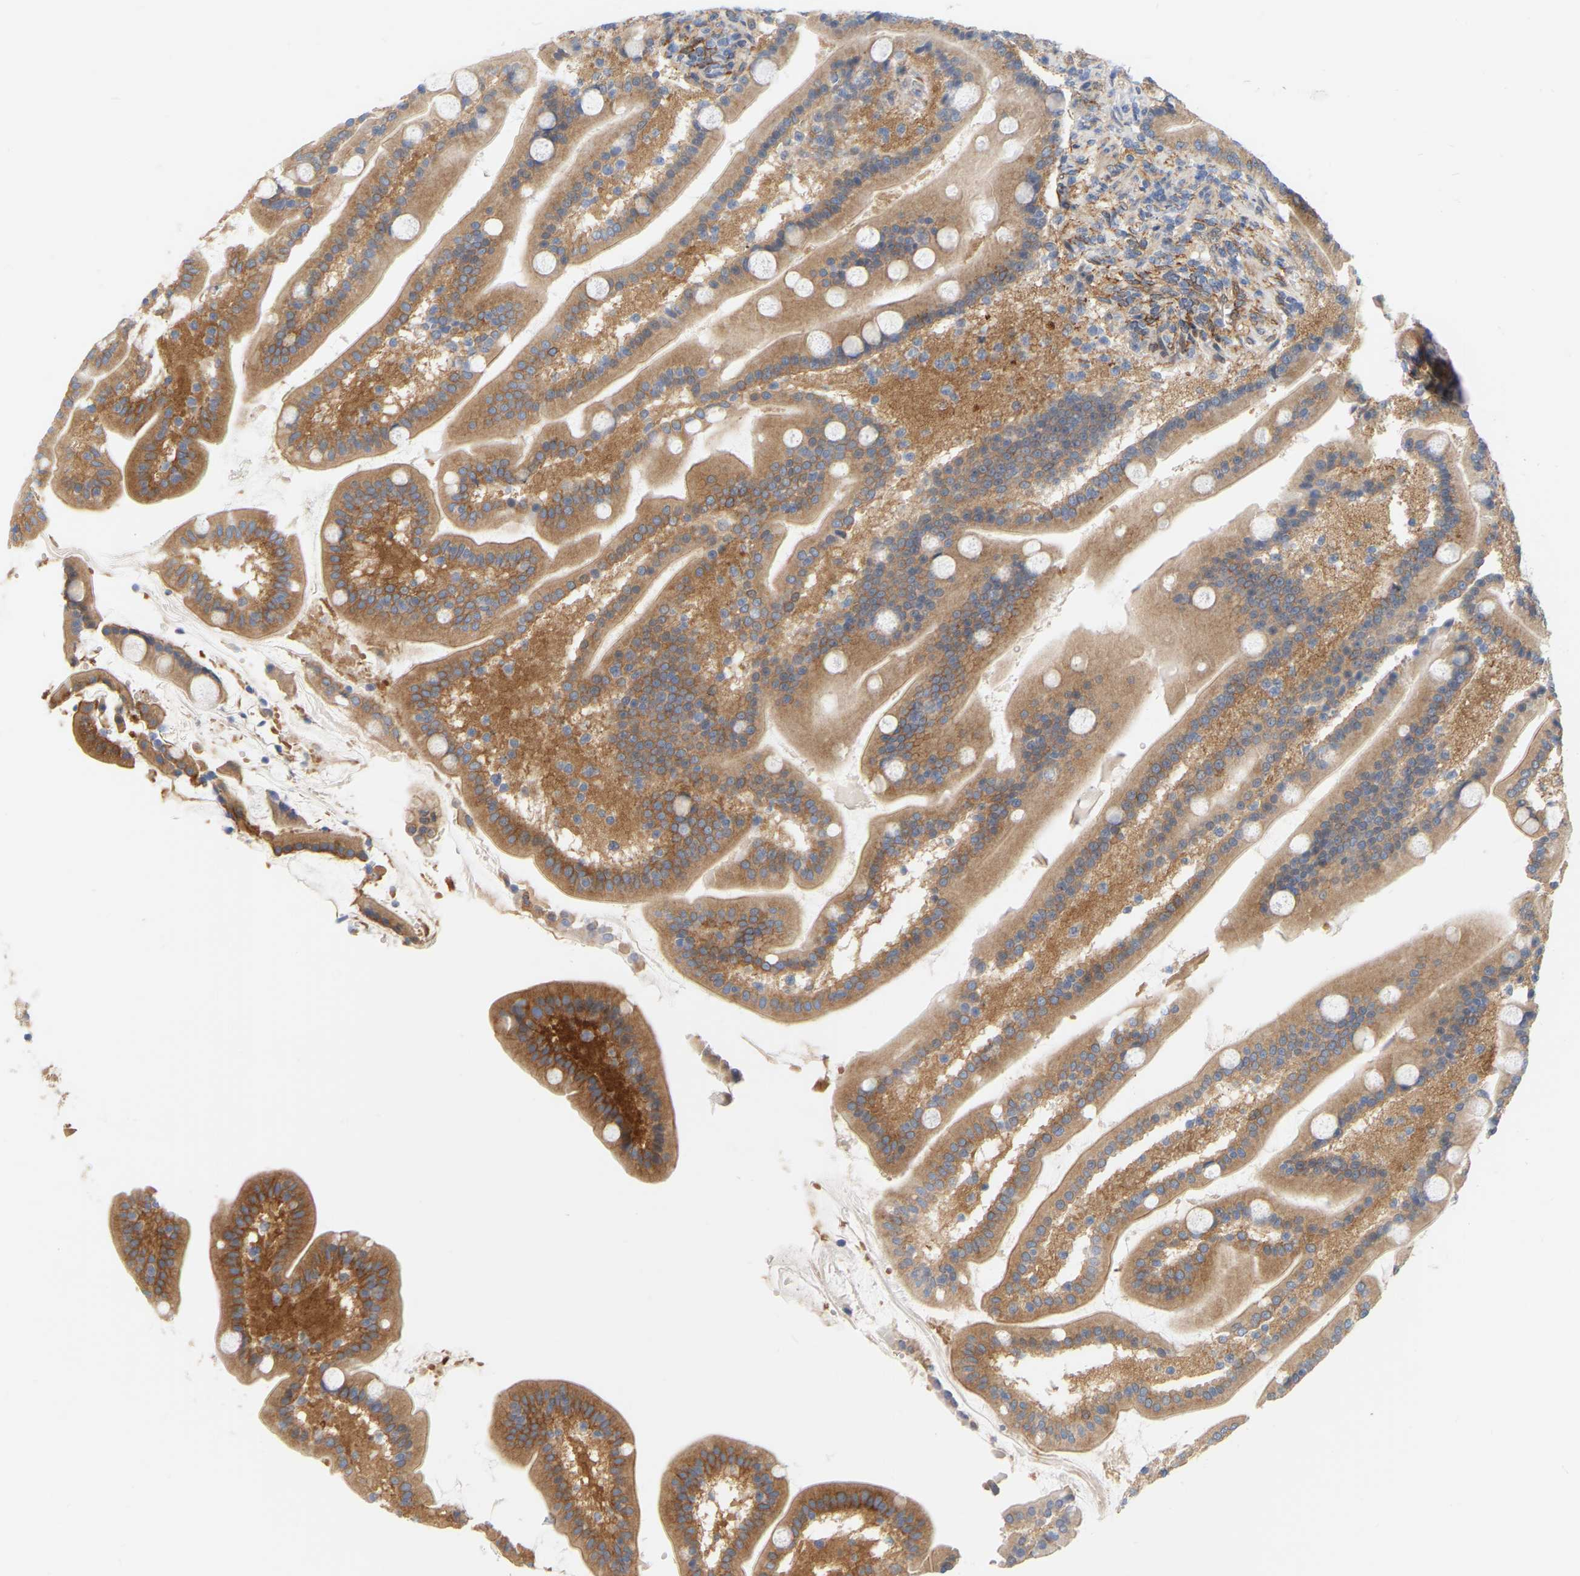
{"staining": {"intensity": "strong", "quantity": ">75%", "location": "cytoplasmic/membranous"}, "tissue": "duodenum", "cell_type": "Glandular cells", "image_type": "normal", "snomed": [{"axis": "morphology", "description": "Normal tissue, NOS"}, {"axis": "topography", "description": "Duodenum"}], "caption": "The image exhibits a brown stain indicating the presence of a protein in the cytoplasmic/membranous of glandular cells in duodenum. The staining was performed using DAB (3,3'-diaminobenzidine), with brown indicating positive protein expression. Nuclei are stained blue with hematoxylin.", "gene": "RAPH1", "patient": {"sex": "male", "age": 54}}